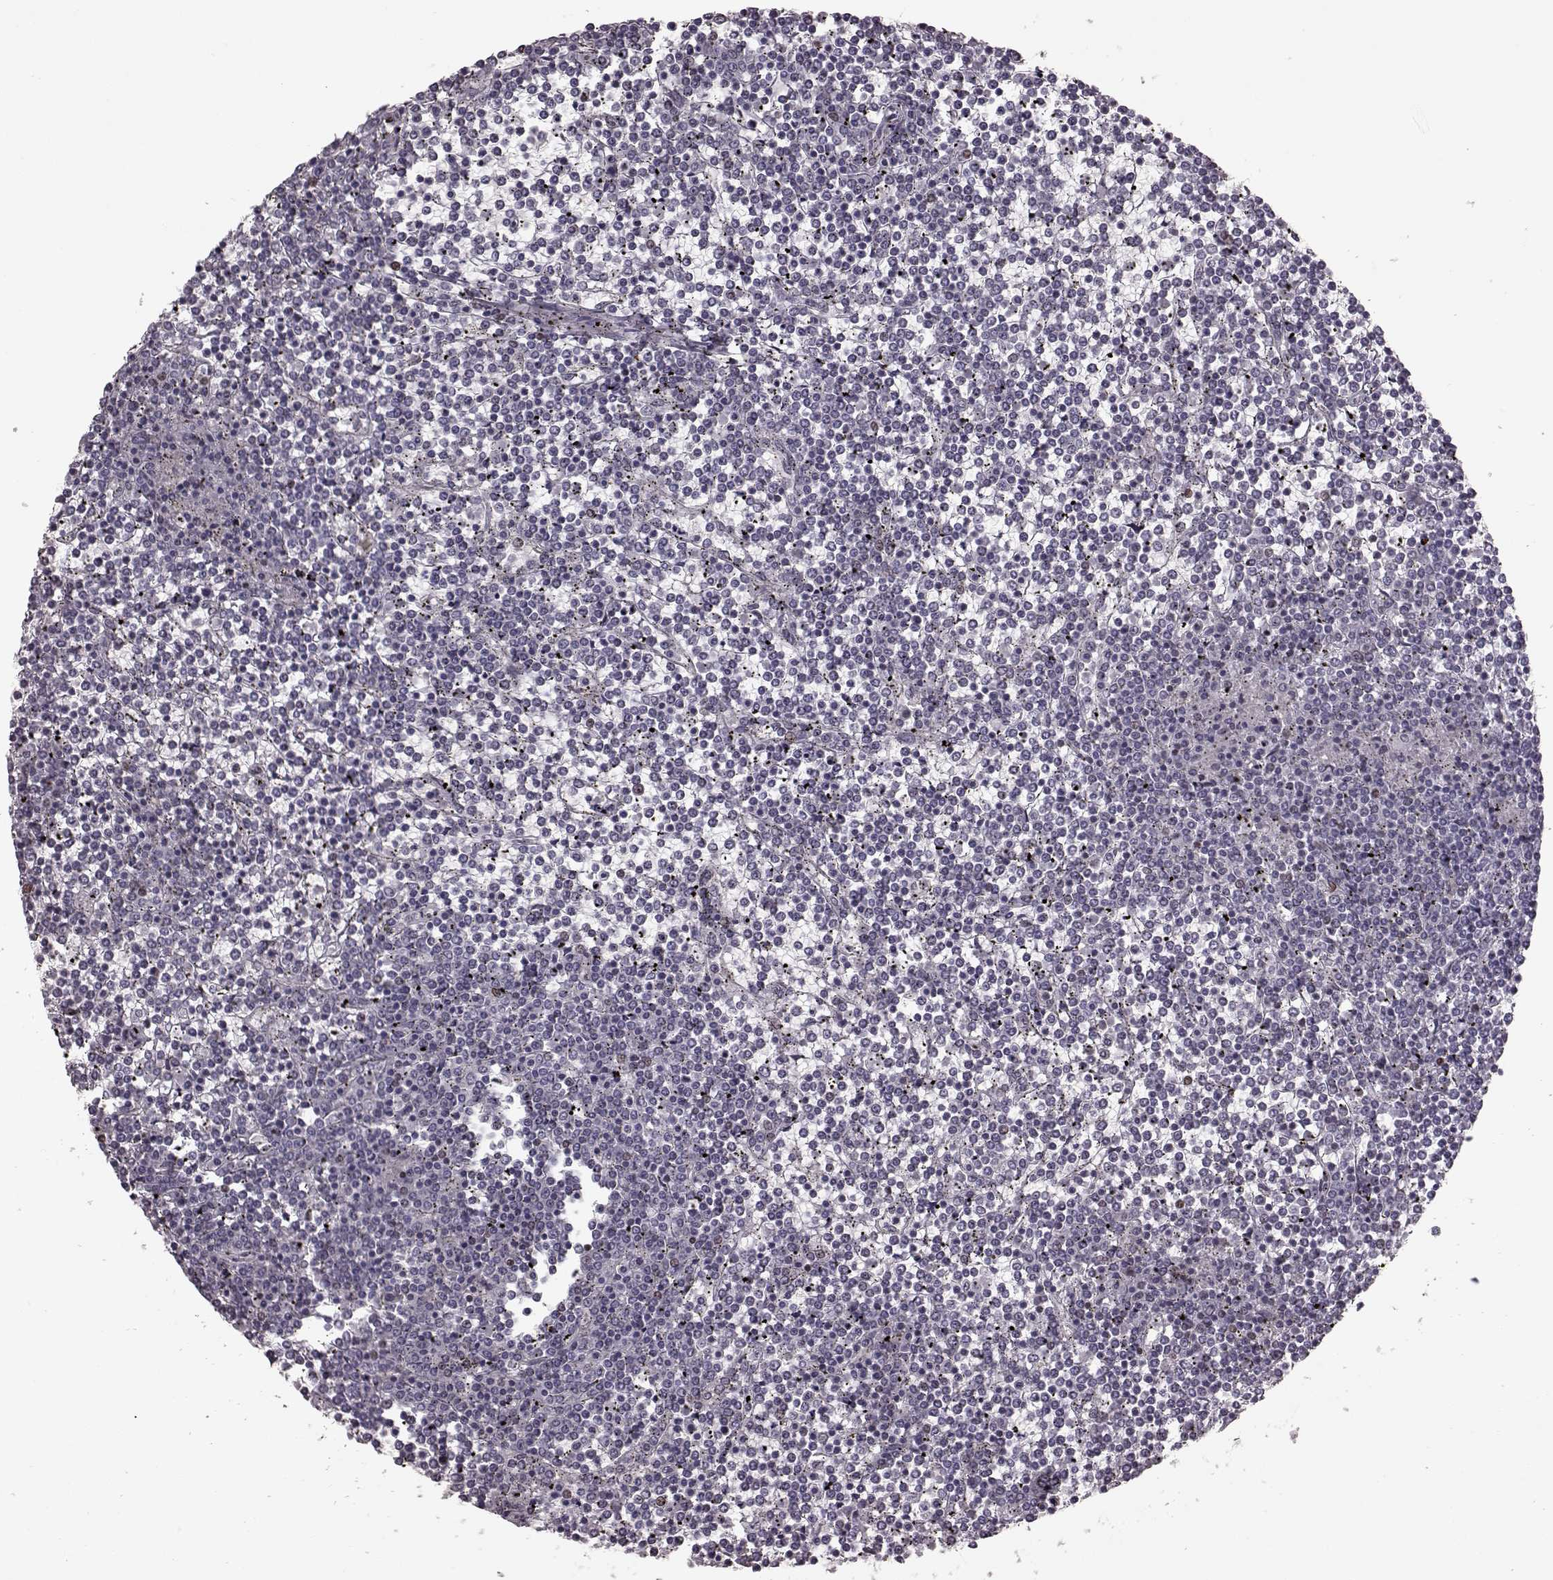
{"staining": {"intensity": "negative", "quantity": "none", "location": "none"}, "tissue": "lymphoma", "cell_type": "Tumor cells", "image_type": "cancer", "snomed": [{"axis": "morphology", "description": "Malignant lymphoma, non-Hodgkin's type, Low grade"}, {"axis": "topography", "description": "Spleen"}], "caption": "Histopathology image shows no protein positivity in tumor cells of lymphoma tissue.", "gene": "NR2C1", "patient": {"sex": "female", "age": 19}}